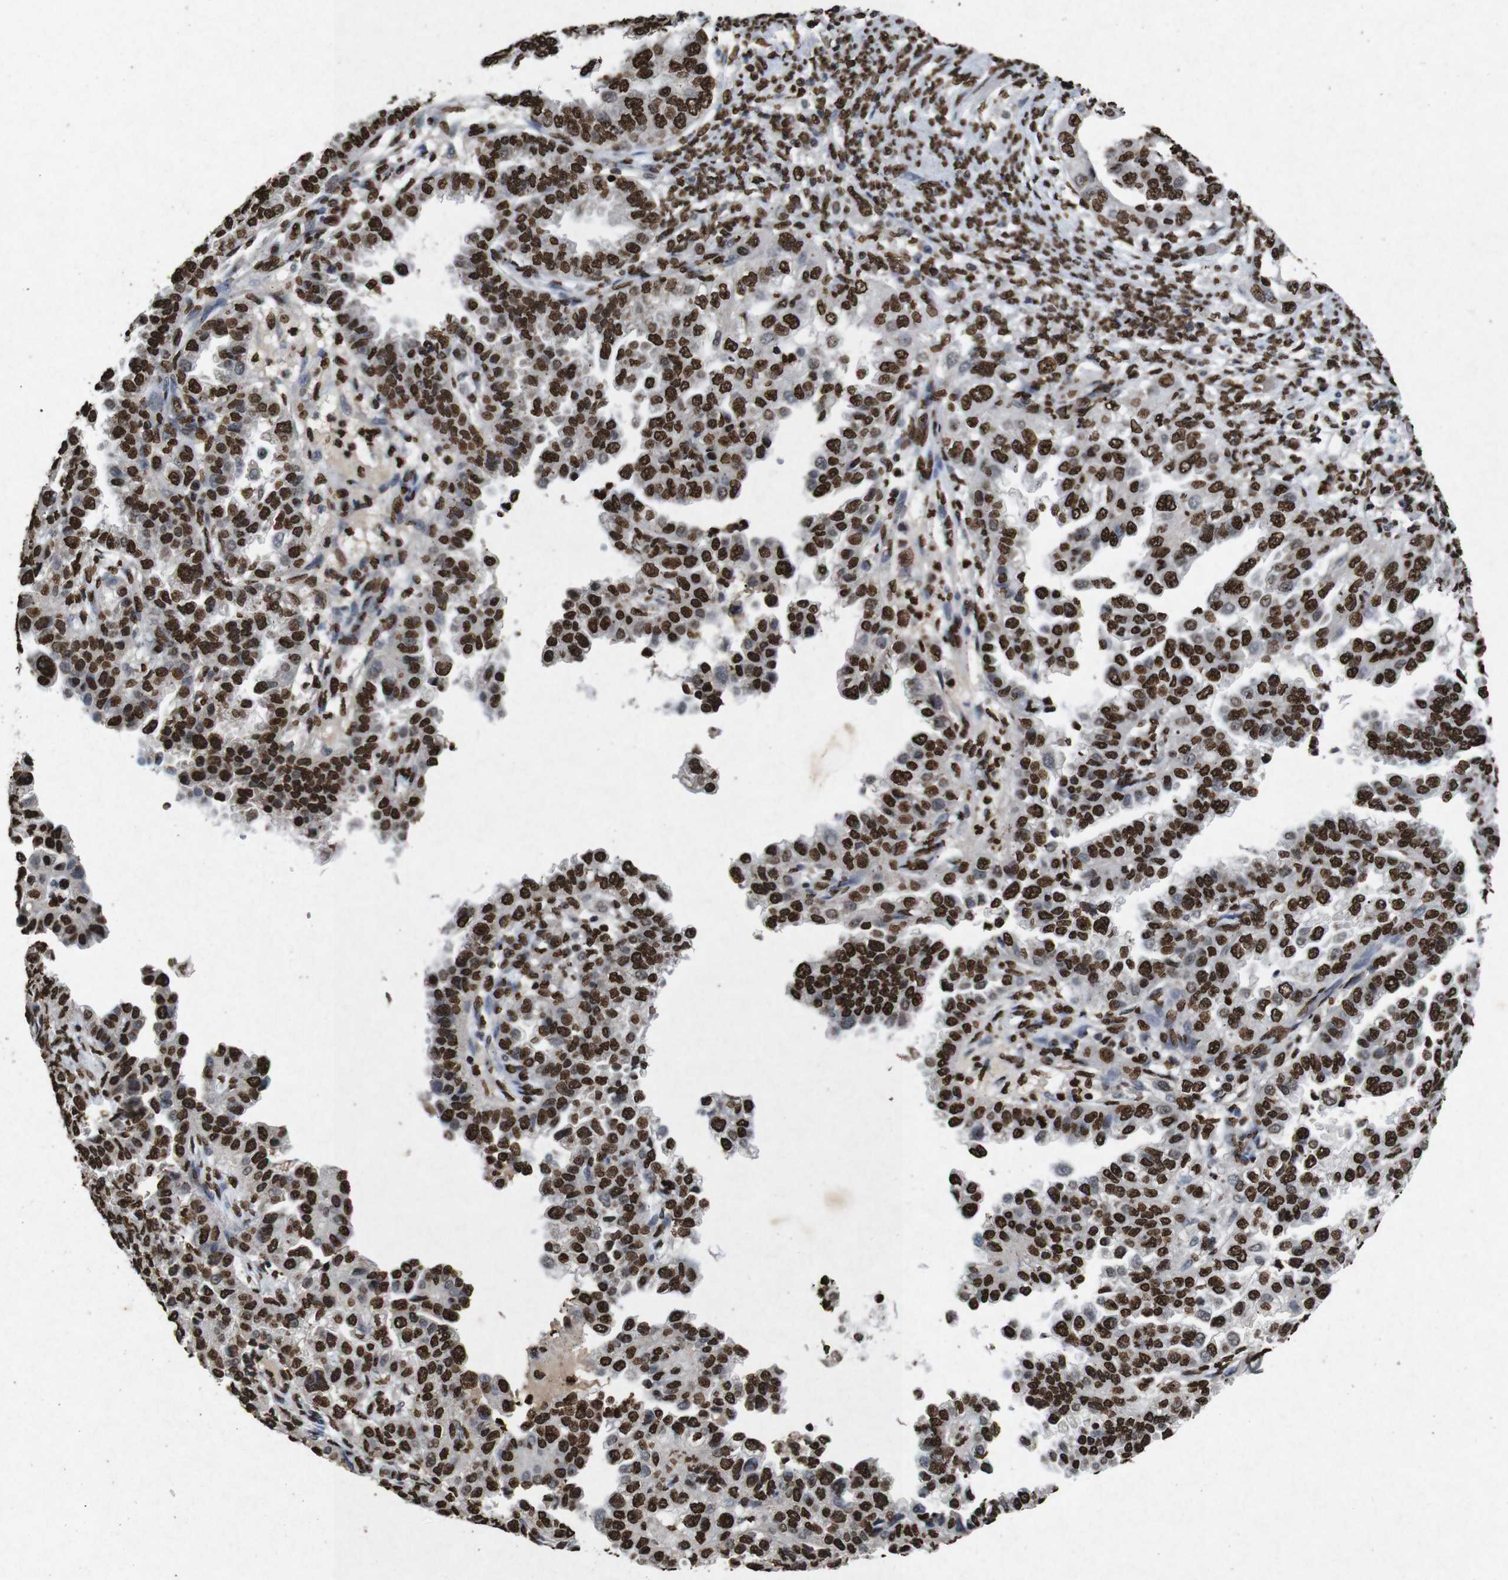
{"staining": {"intensity": "strong", "quantity": ">75%", "location": "nuclear"}, "tissue": "endometrial cancer", "cell_type": "Tumor cells", "image_type": "cancer", "snomed": [{"axis": "morphology", "description": "Adenocarcinoma, NOS"}, {"axis": "topography", "description": "Endometrium"}], "caption": "Protein analysis of endometrial cancer tissue shows strong nuclear expression in approximately >75% of tumor cells. The protein of interest is stained brown, and the nuclei are stained in blue (DAB (3,3'-diaminobenzidine) IHC with brightfield microscopy, high magnification).", "gene": "MDM2", "patient": {"sex": "female", "age": 85}}